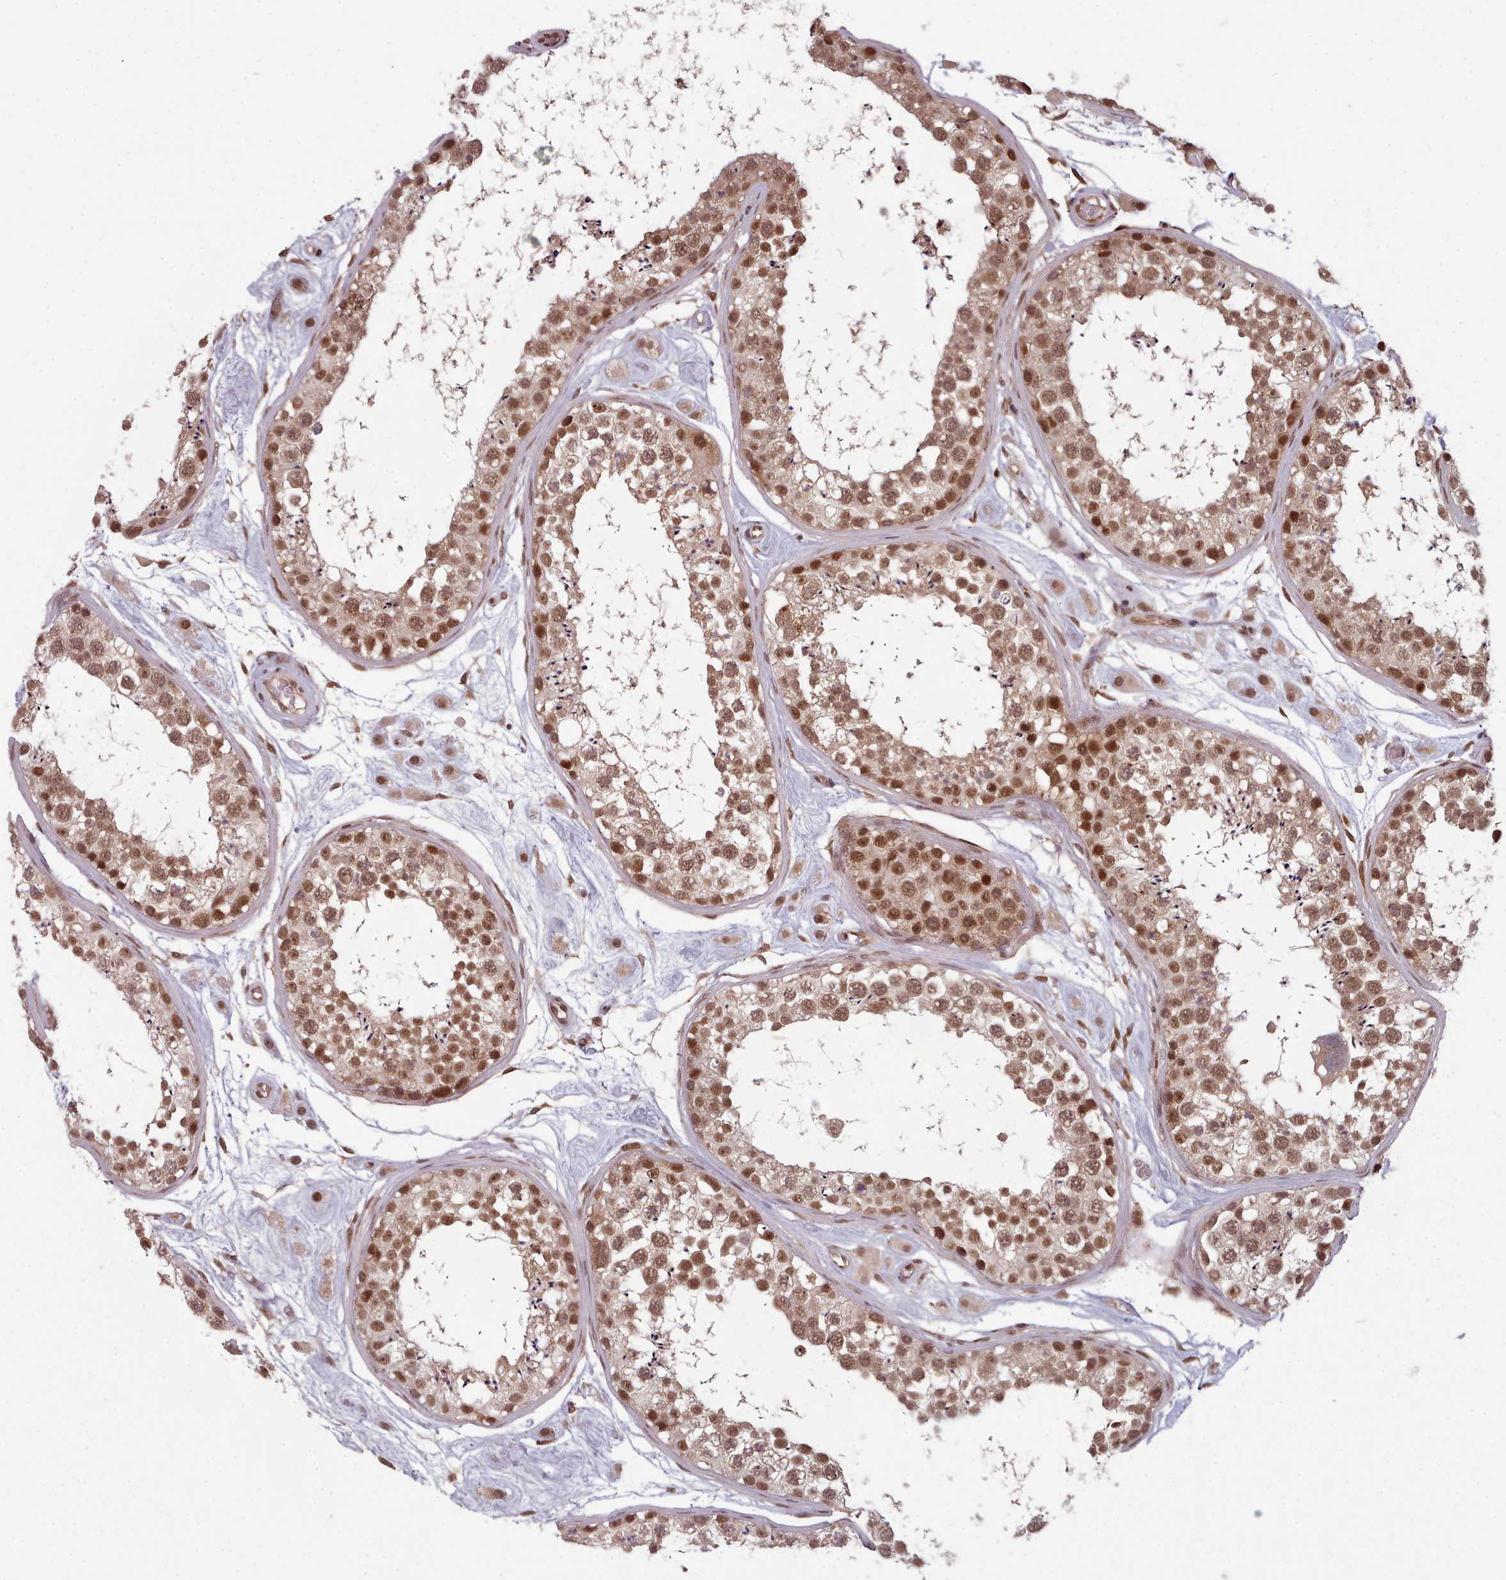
{"staining": {"intensity": "moderate", "quantity": ">75%", "location": "cytoplasmic/membranous,nuclear"}, "tissue": "testis", "cell_type": "Cells in seminiferous ducts", "image_type": "normal", "snomed": [{"axis": "morphology", "description": "Normal tissue, NOS"}, {"axis": "topography", "description": "Testis"}], "caption": "An immunohistochemistry (IHC) photomicrograph of normal tissue is shown. Protein staining in brown labels moderate cytoplasmic/membranous,nuclear positivity in testis within cells in seminiferous ducts.", "gene": "DHX8", "patient": {"sex": "male", "age": 25}}